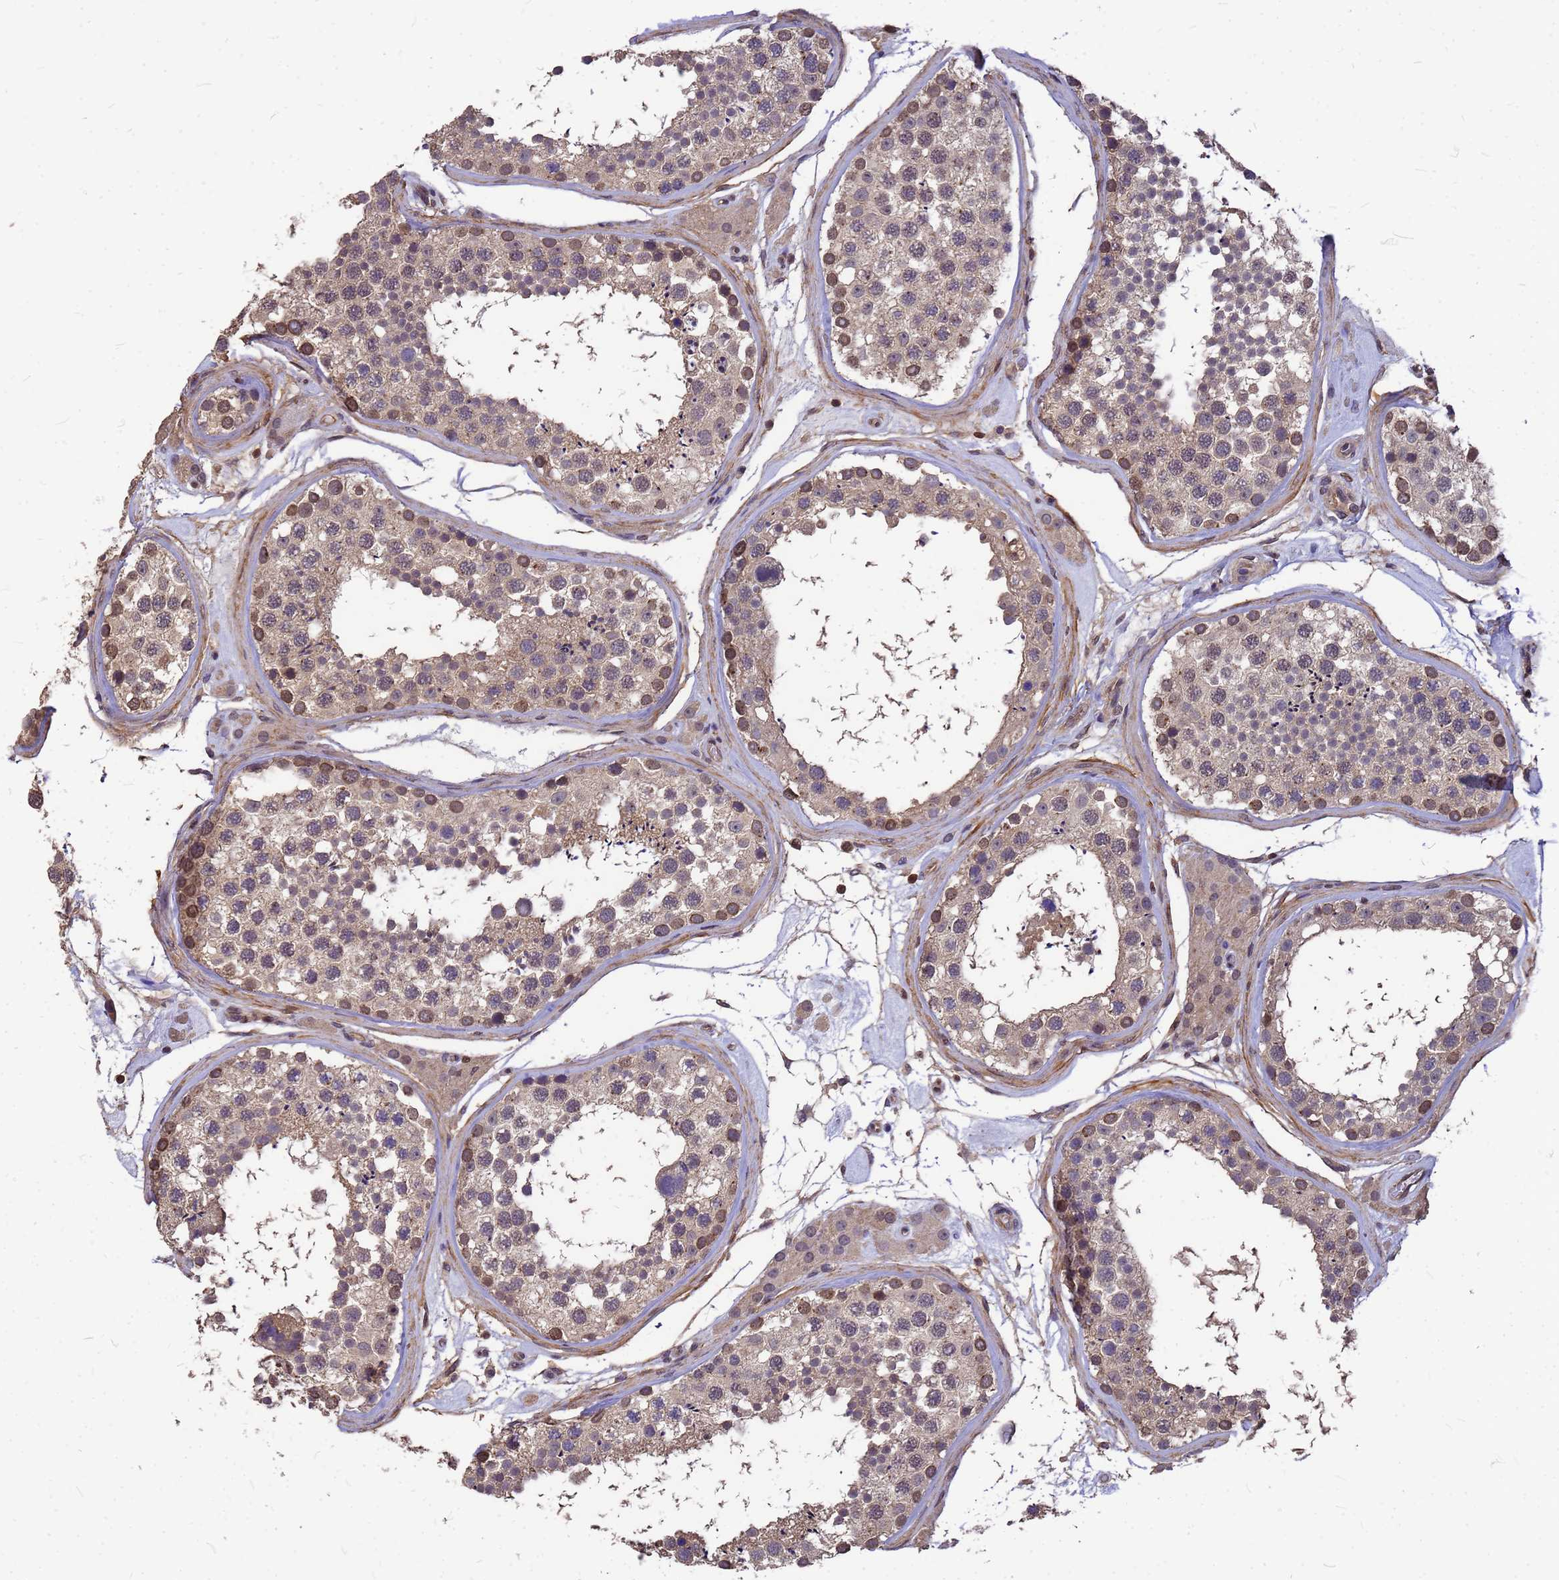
{"staining": {"intensity": "moderate", "quantity": ">75%", "location": "cytoplasmic/membranous,nuclear"}, "tissue": "testis", "cell_type": "Cells in seminiferous ducts", "image_type": "normal", "snomed": [{"axis": "morphology", "description": "Normal tissue, NOS"}, {"axis": "topography", "description": "Testis"}], "caption": "Protein analysis of unremarkable testis displays moderate cytoplasmic/membranous,nuclear expression in approximately >75% of cells in seminiferous ducts. (DAB IHC with brightfield microscopy, high magnification).", "gene": "C1orf35", "patient": {"sex": "male", "age": 46}}